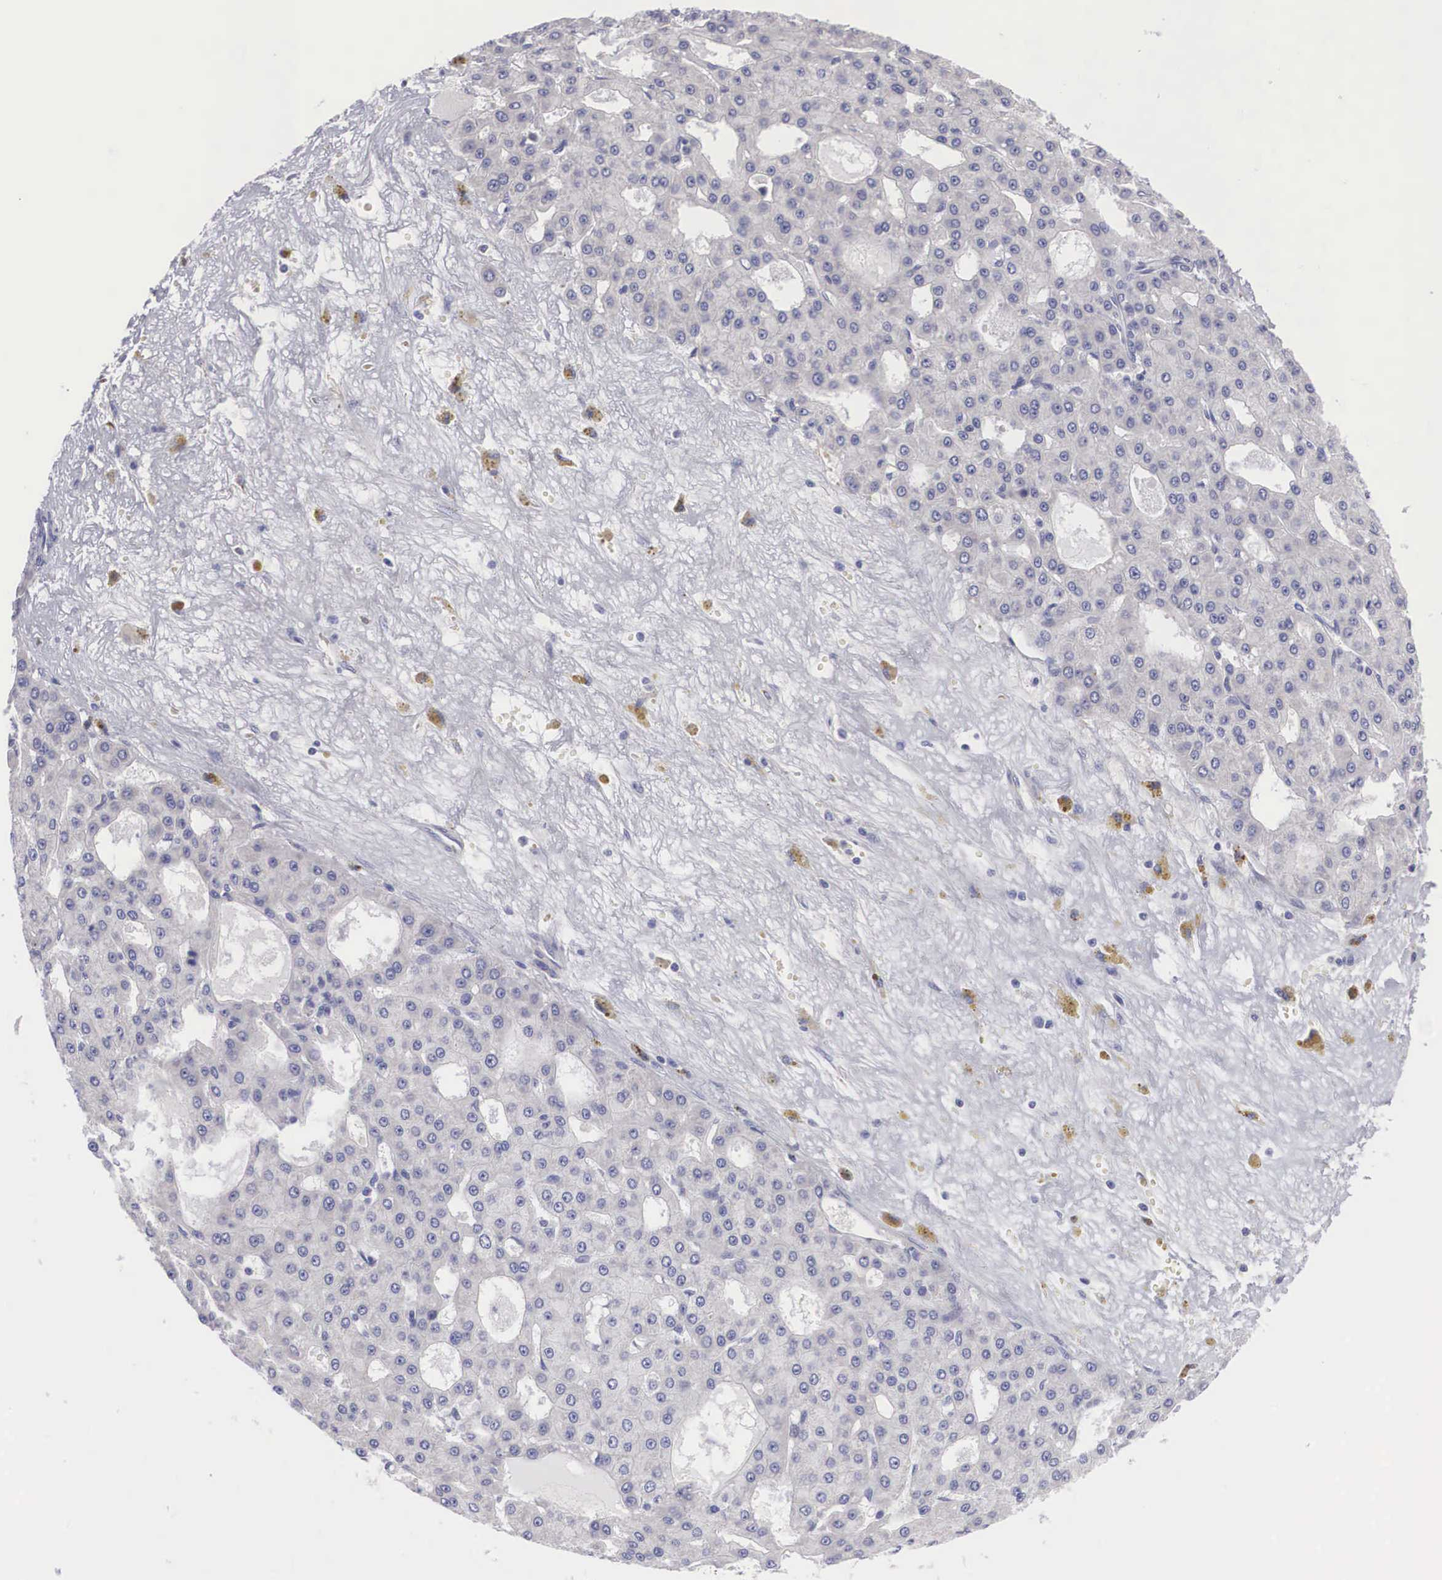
{"staining": {"intensity": "negative", "quantity": "none", "location": "none"}, "tissue": "liver cancer", "cell_type": "Tumor cells", "image_type": "cancer", "snomed": [{"axis": "morphology", "description": "Carcinoma, Hepatocellular, NOS"}, {"axis": "topography", "description": "Liver"}], "caption": "IHC photomicrograph of human liver hepatocellular carcinoma stained for a protein (brown), which shows no staining in tumor cells.", "gene": "TXLNG", "patient": {"sex": "male", "age": 47}}